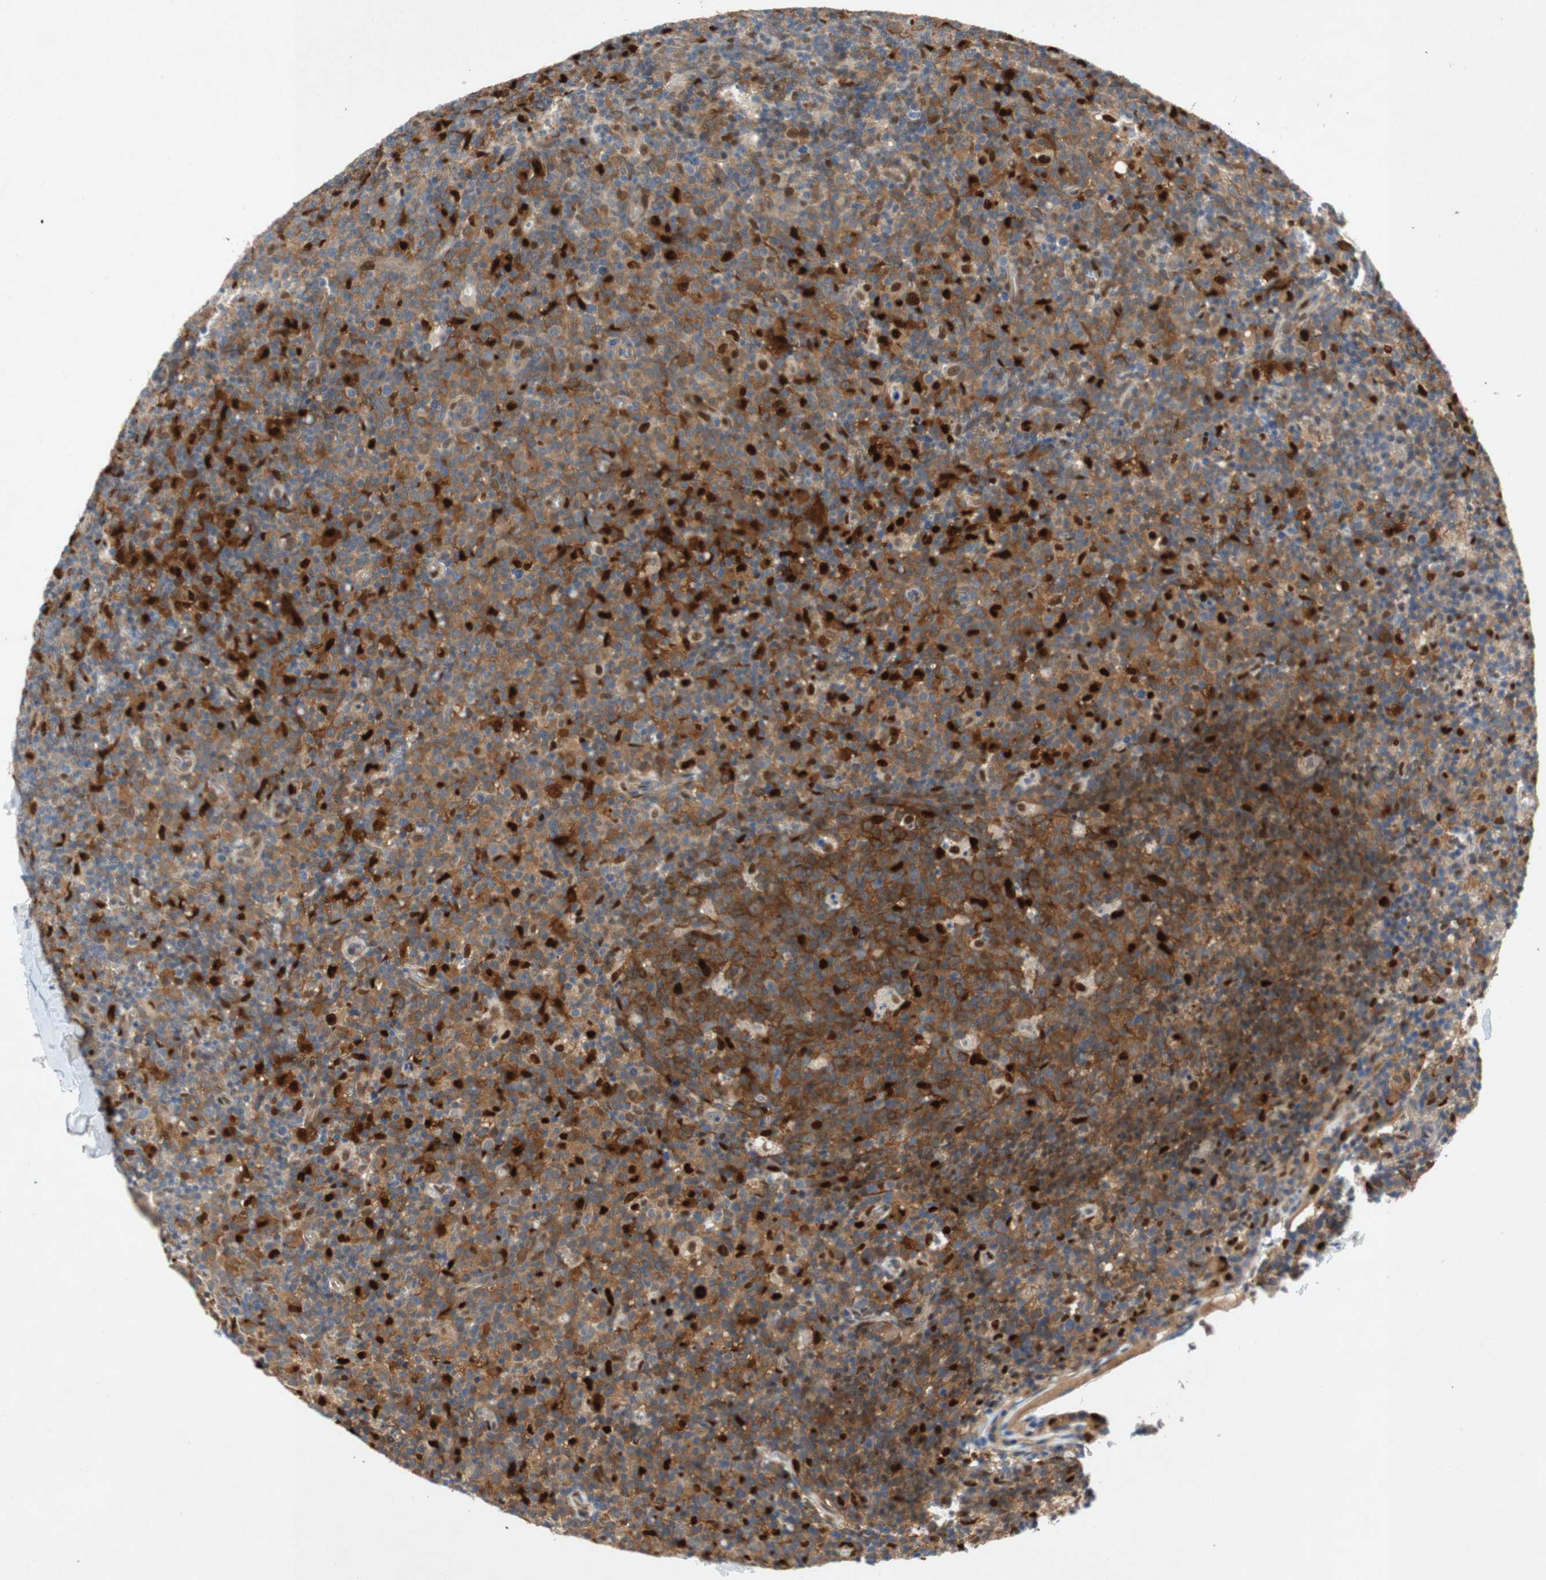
{"staining": {"intensity": "moderate", "quantity": ">75%", "location": "cytoplasmic/membranous"}, "tissue": "lymph node", "cell_type": "Germinal center cells", "image_type": "normal", "snomed": [{"axis": "morphology", "description": "Normal tissue, NOS"}, {"axis": "morphology", "description": "Inflammation, NOS"}, {"axis": "topography", "description": "Lymph node"}], "caption": "Immunohistochemical staining of benign lymph node shows moderate cytoplasmic/membranous protein expression in about >75% of germinal center cells.", "gene": "RELB", "patient": {"sex": "male", "age": 55}}